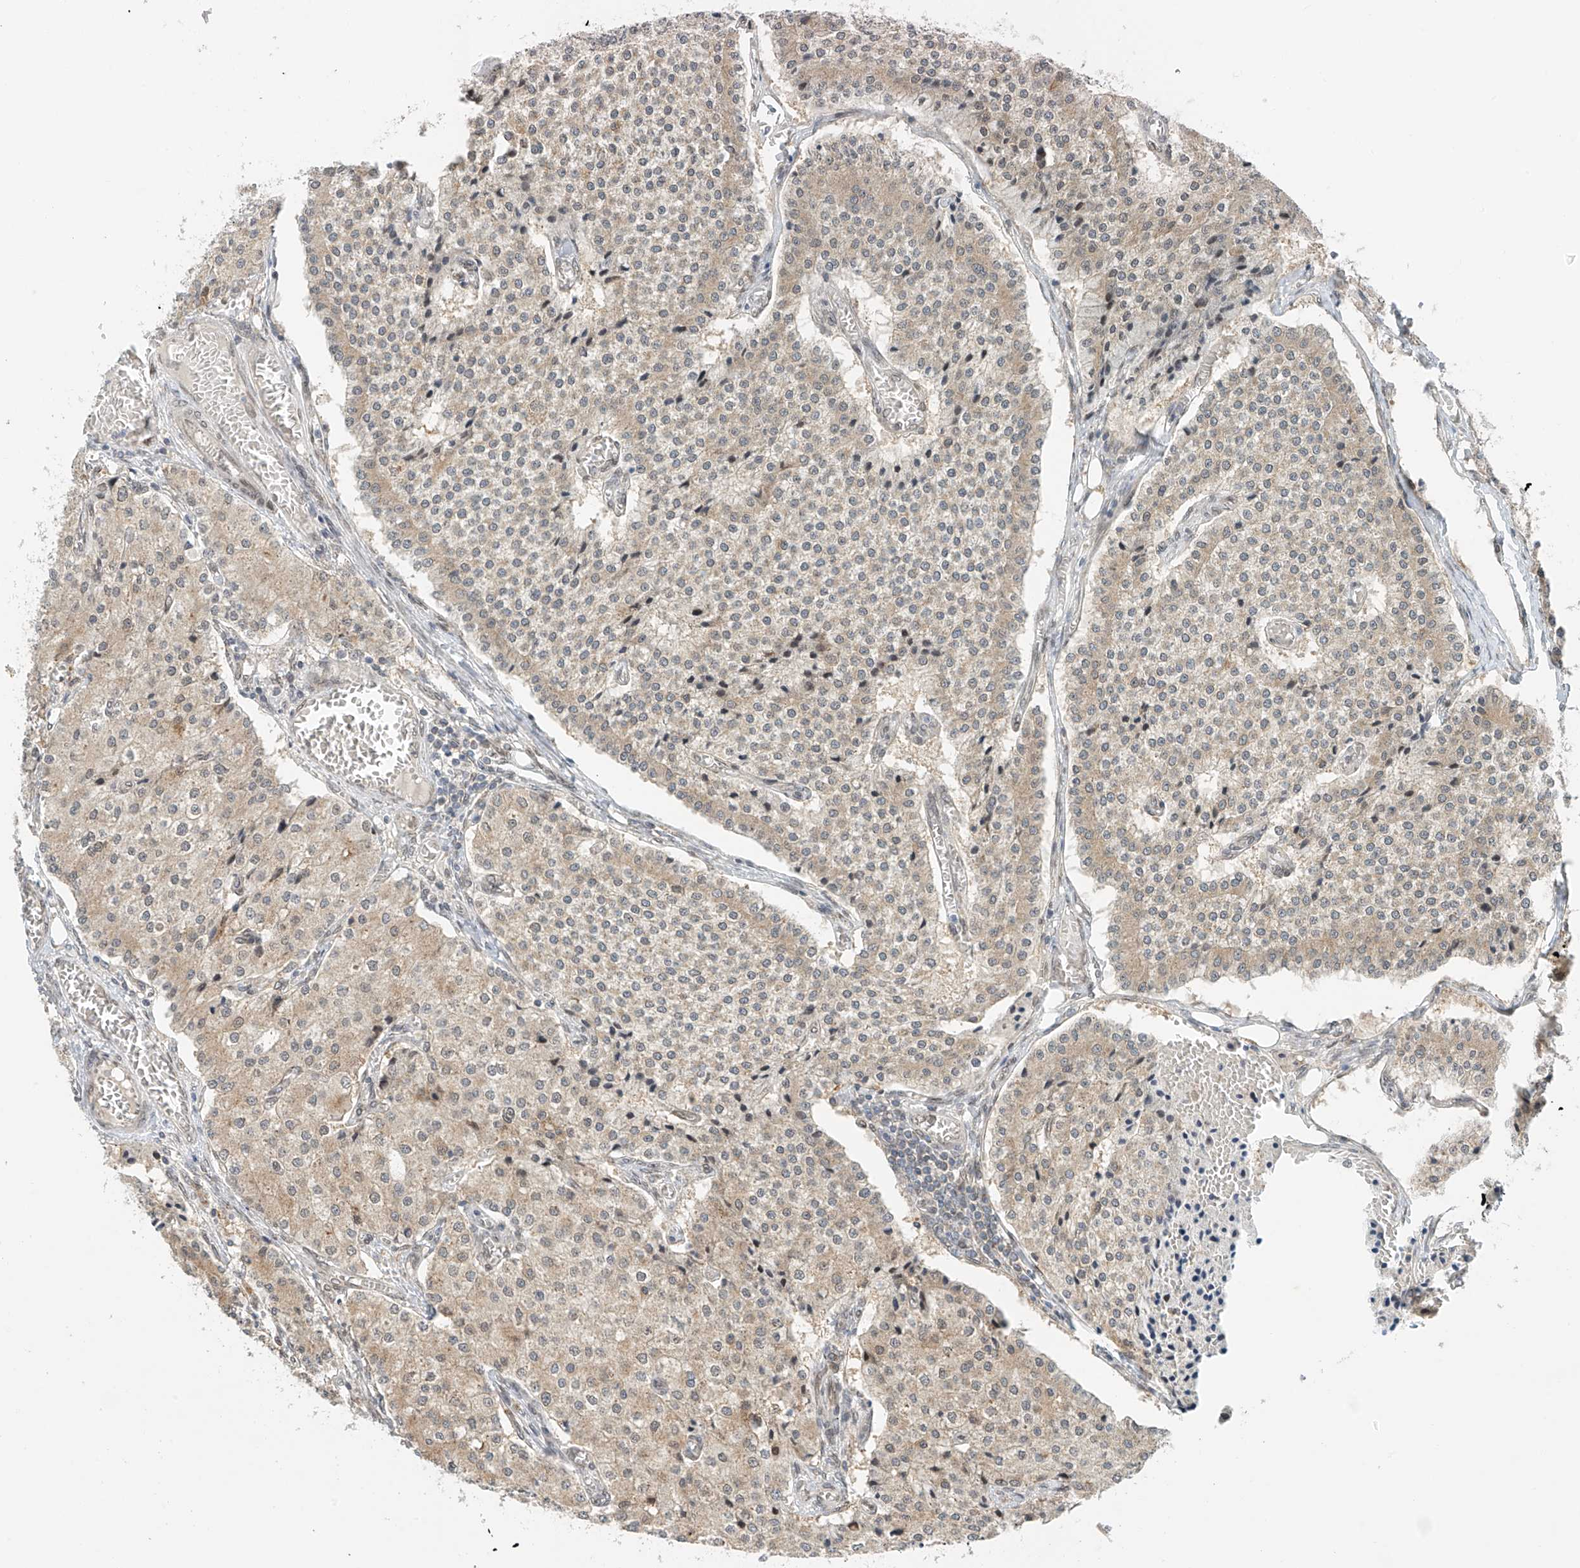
{"staining": {"intensity": "weak", "quantity": "25%-75%", "location": "cytoplasmic/membranous"}, "tissue": "carcinoid", "cell_type": "Tumor cells", "image_type": "cancer", "snomed": [{"axis": "morphology", "description": "Carcinoid, malignant, NOS"}, {"axis": "topography", "description": "Colon"}], "caption": "This is an image of IHC staining of carcinoid, which shows weak positivity in the cytoplasmic/membranous of tumor cells.", "gene": "STARD9", "patient": {"sex": "female", "age": 52}}